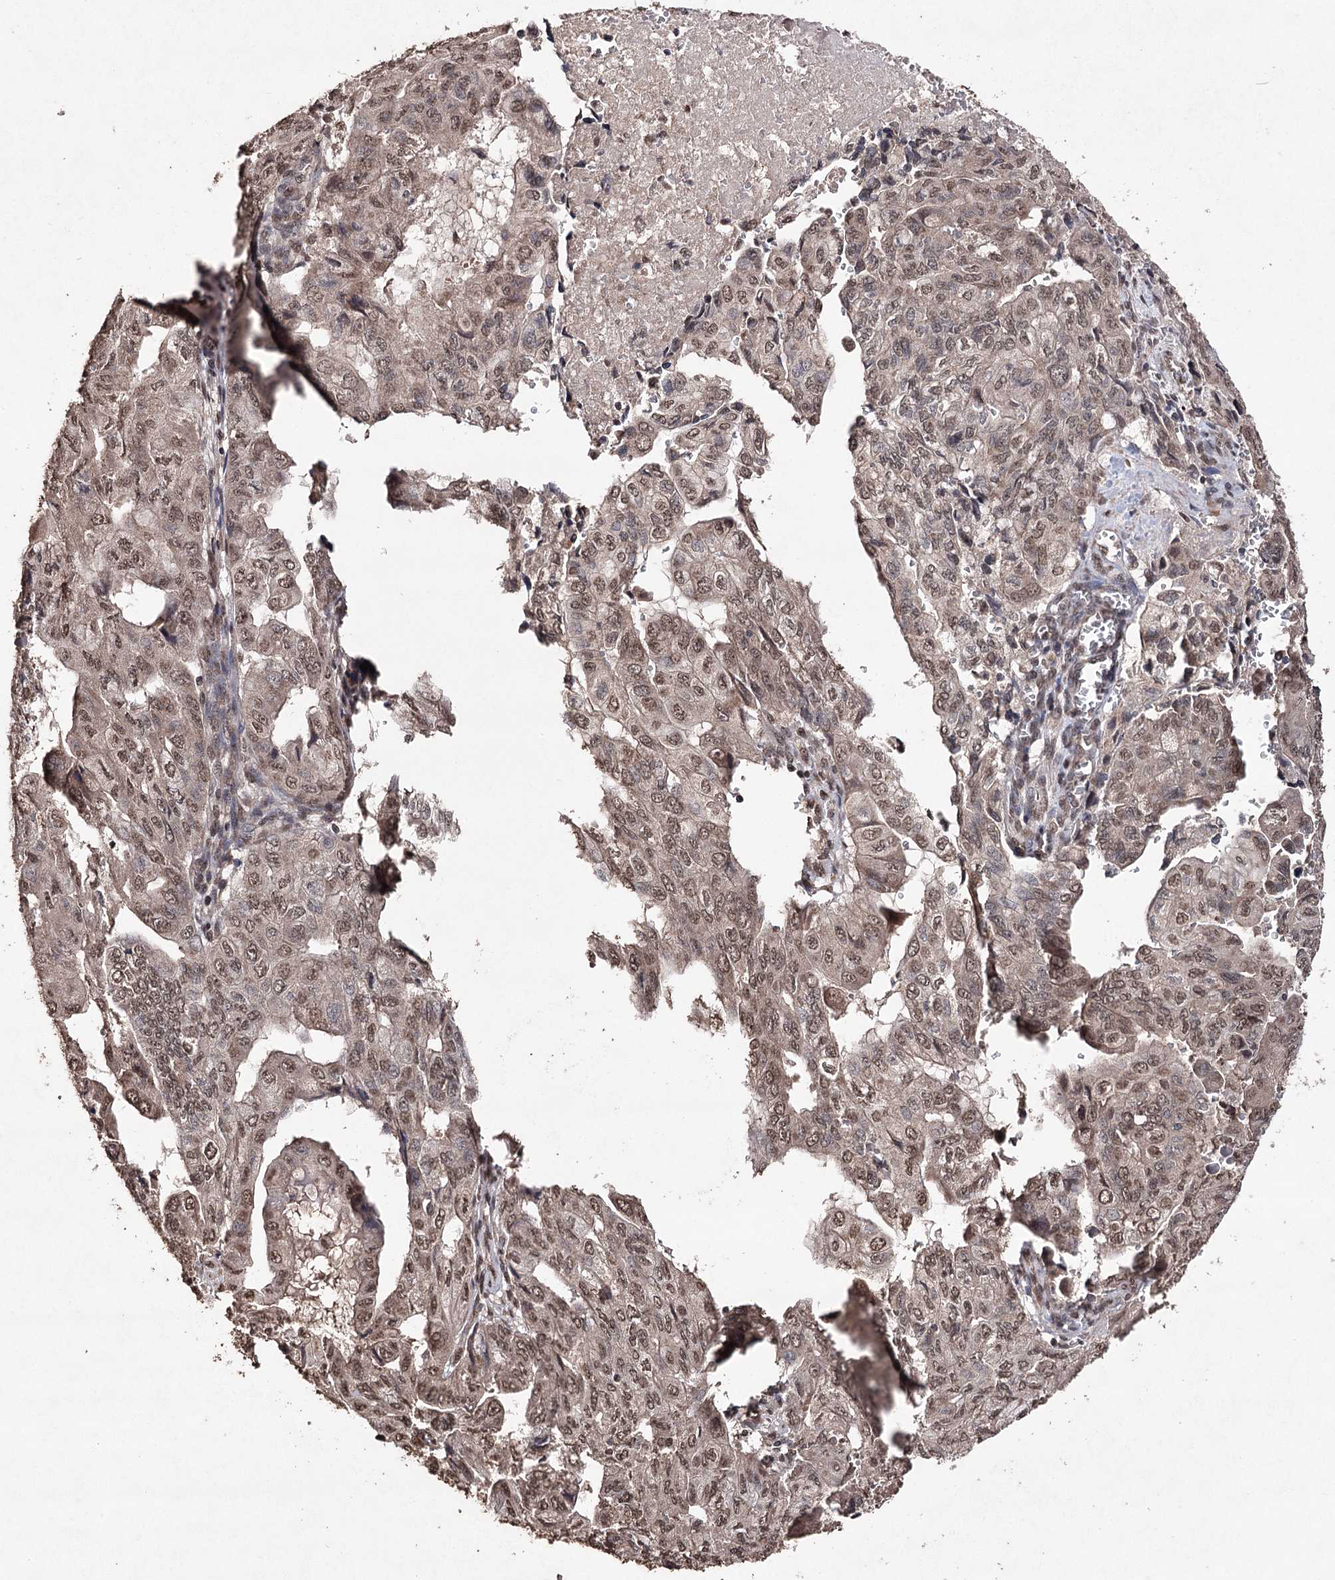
{"staining": {"intensity": "moderate", "quantity": ">75%", "location": "nuclear"}, "tissue": "pancreatic cancer", "cell_type": "Tumor cells", "image_type": "cancer", "snomed": [{"axis": "morphology", "description": "Adenocarcinoma, NOS"}, {"axis": "topography", "description": "Pancreas"}], "caption": "Pancreatic adenocarcinoma tissue reveals moderate nuclear expression in approximately >75% of tumor cells, visualized by immunohistochemistry. The protein is shown in brown color, while the nuclei are stained blue.", "gene": "ATG14", "patient": {"sex": "male", "age": 51}}